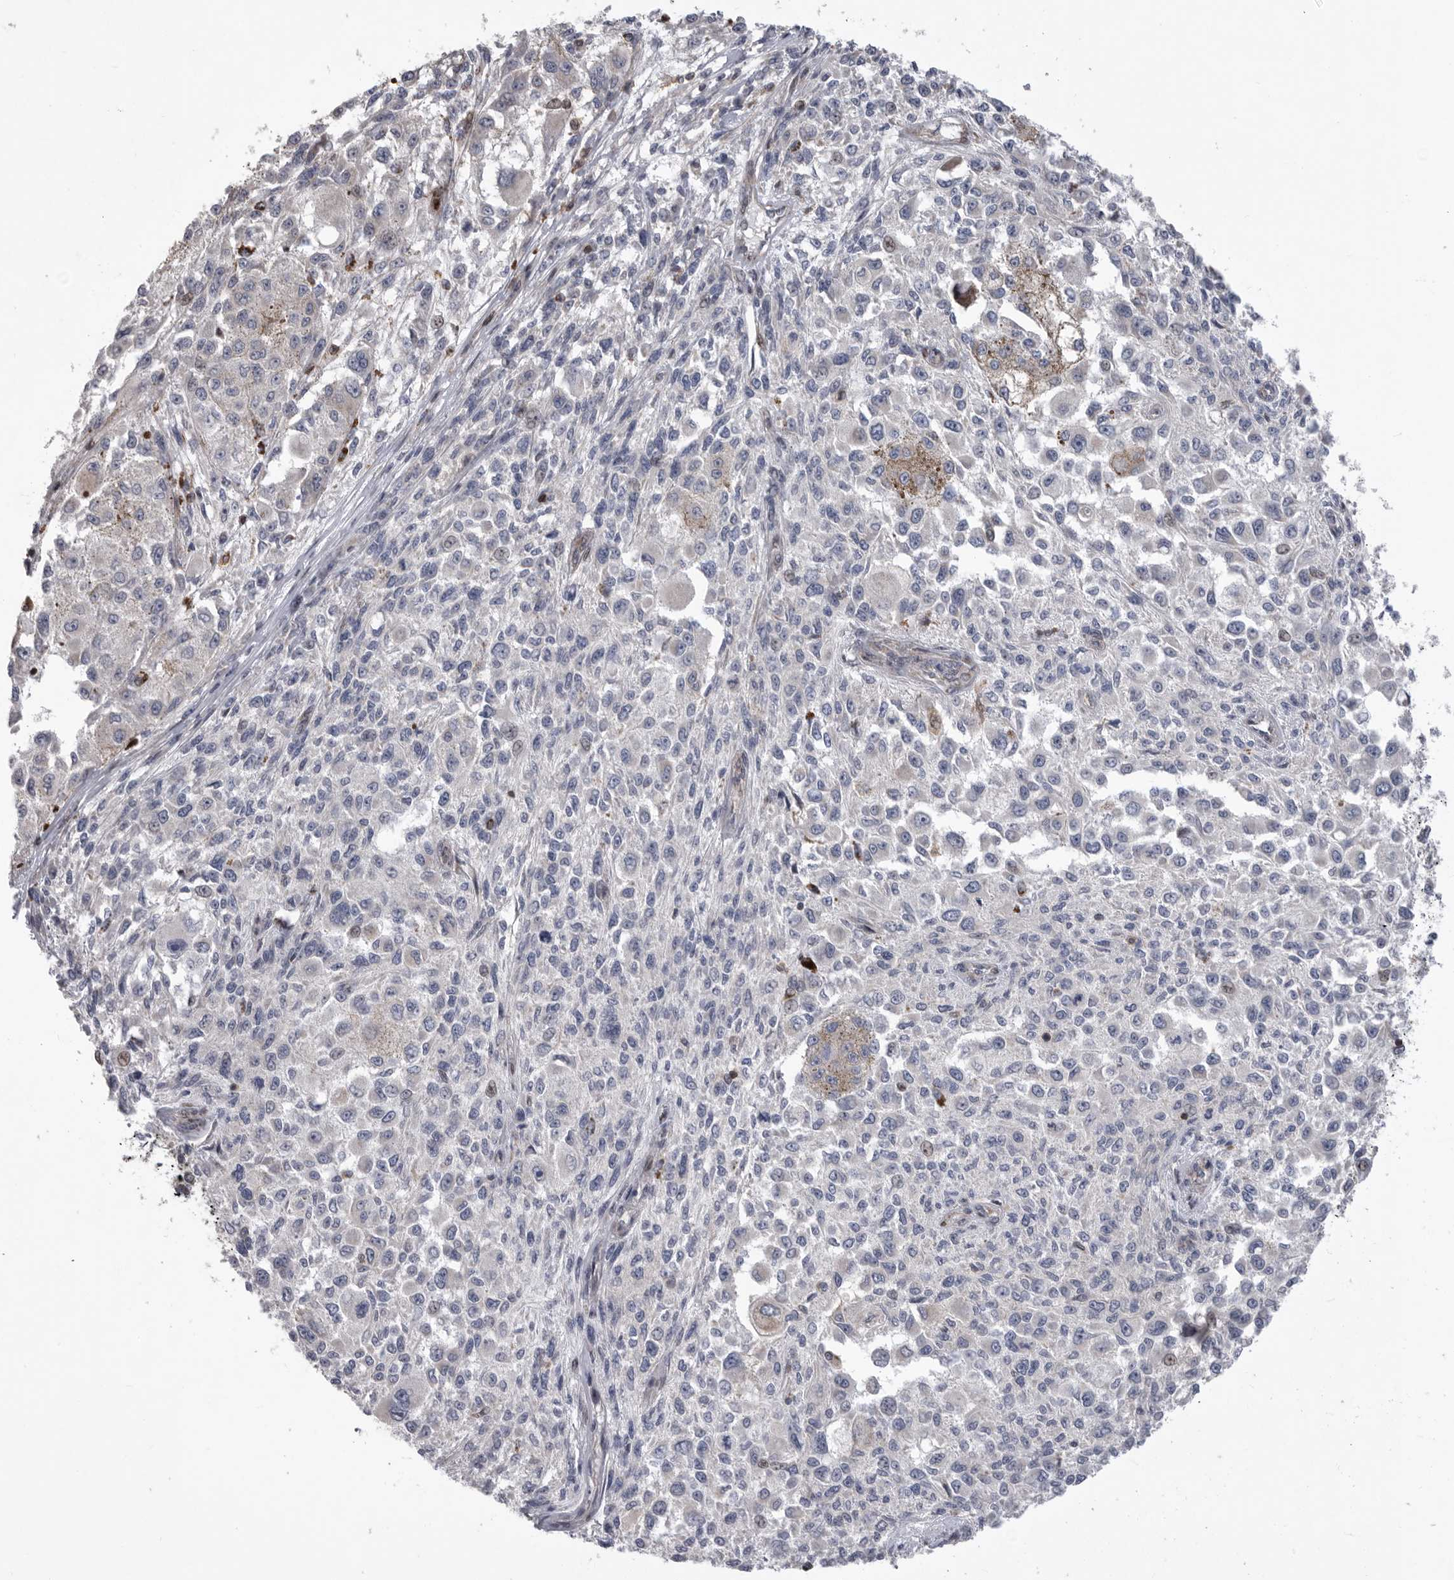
{"staining": {"intensity": "negative", "quantity": "none", "location": "none"}, "tissue": "melanoma", "cell_type": "Tumor cells", "image_type": "cancer", "snomed": [{"axis": "morphology", "description": "Necrosis, NOS"}, {"axis": "morphology", "description": "Malignant melanoma, NOS"}, {"axis": "topography", "description": "Skin"}], "caption": "Protein analysis of melanoma displays no significant positivity in tumor cells.", "gene": "MPZL1", "patient": {"sex": "female", "age": 87}}